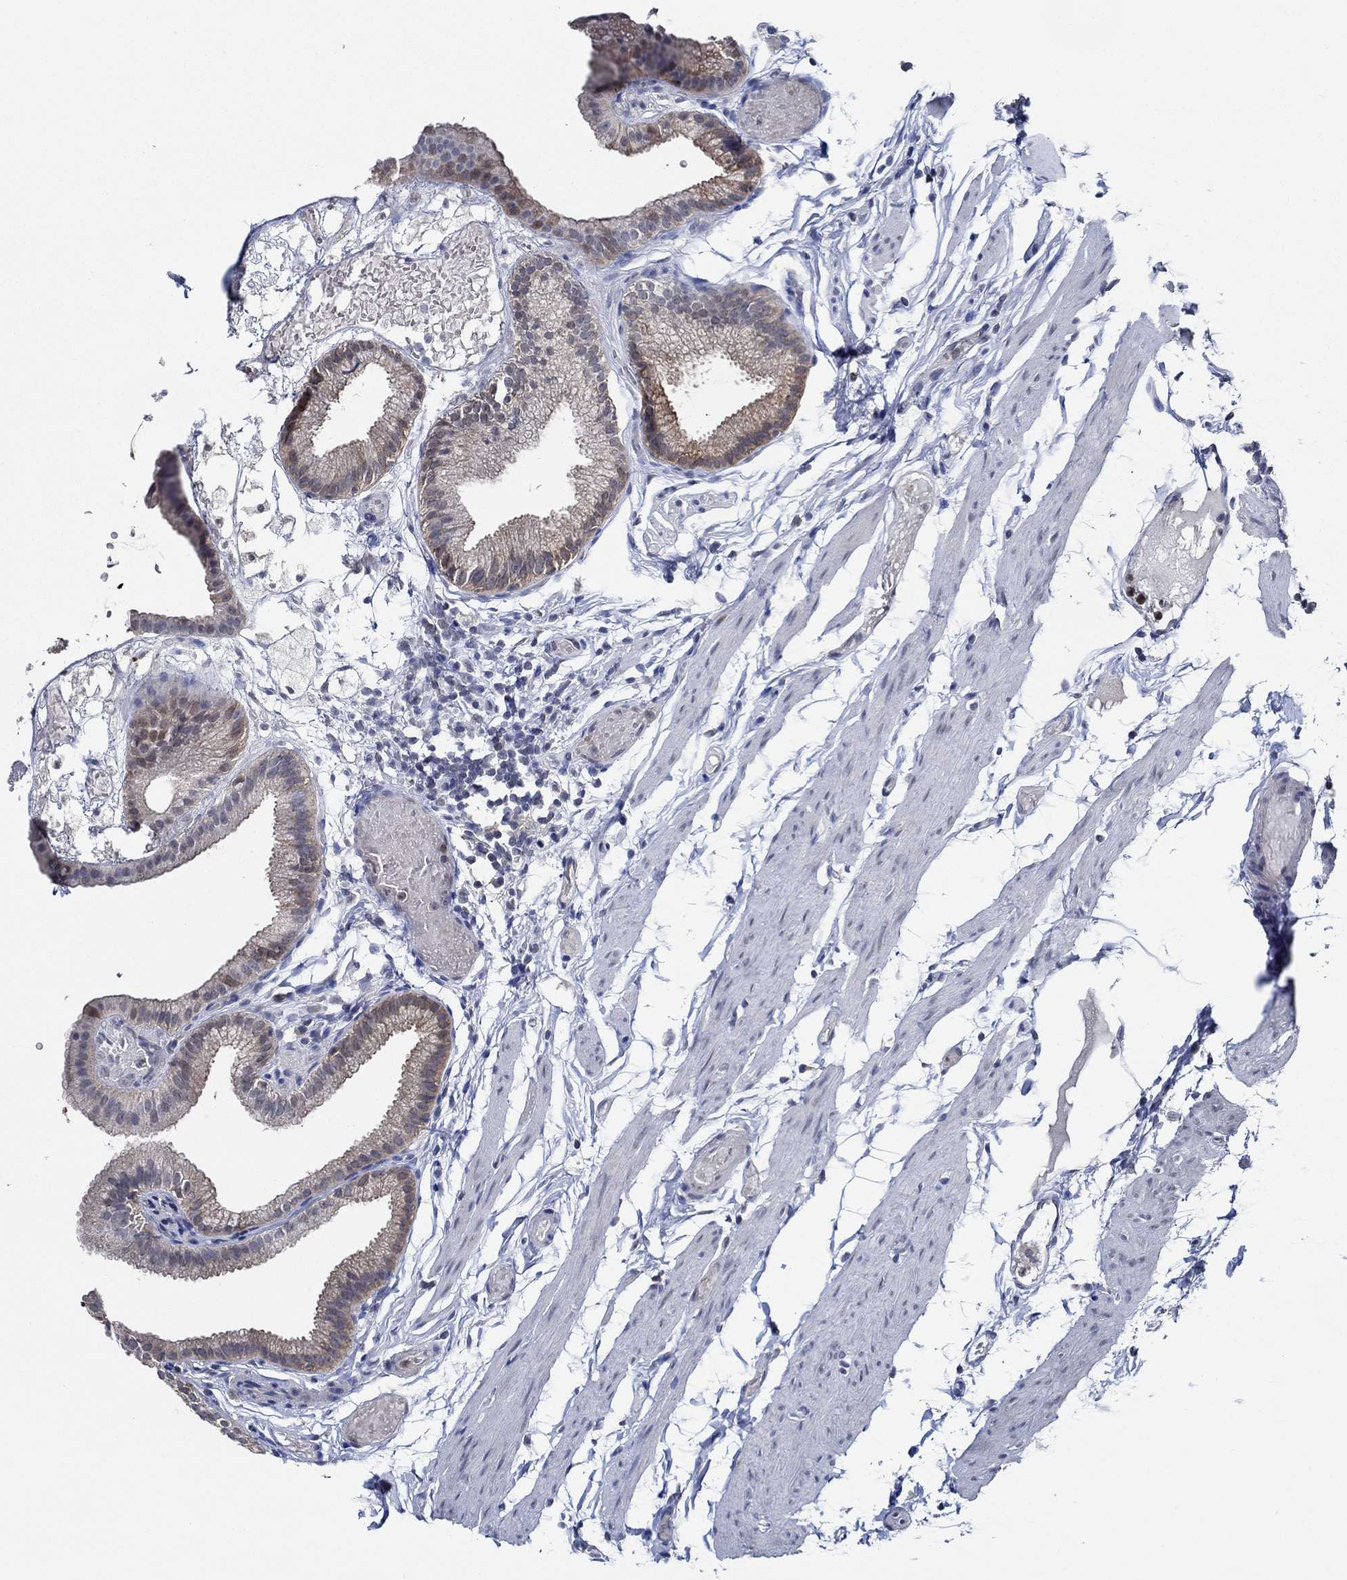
{"staining": {"intensity": "weak", "quantity": "<25%", "location": "cytoplasmic/membranous"}, "tissue": "gallbladder", "cell_type": "Glandular cells", "image_type": "normal", "snomed": [{"axis": "morphology", "description": "Normal tissue, NOS"}, {"axis": "topography", "description": "Gallbladder"}], "caption": "Immunohistochemical staining of normal human gallbladder shows no significant expression in glandular cells.", "gene": "DACT1", "patient": {"sex": "female", "age": 45}}